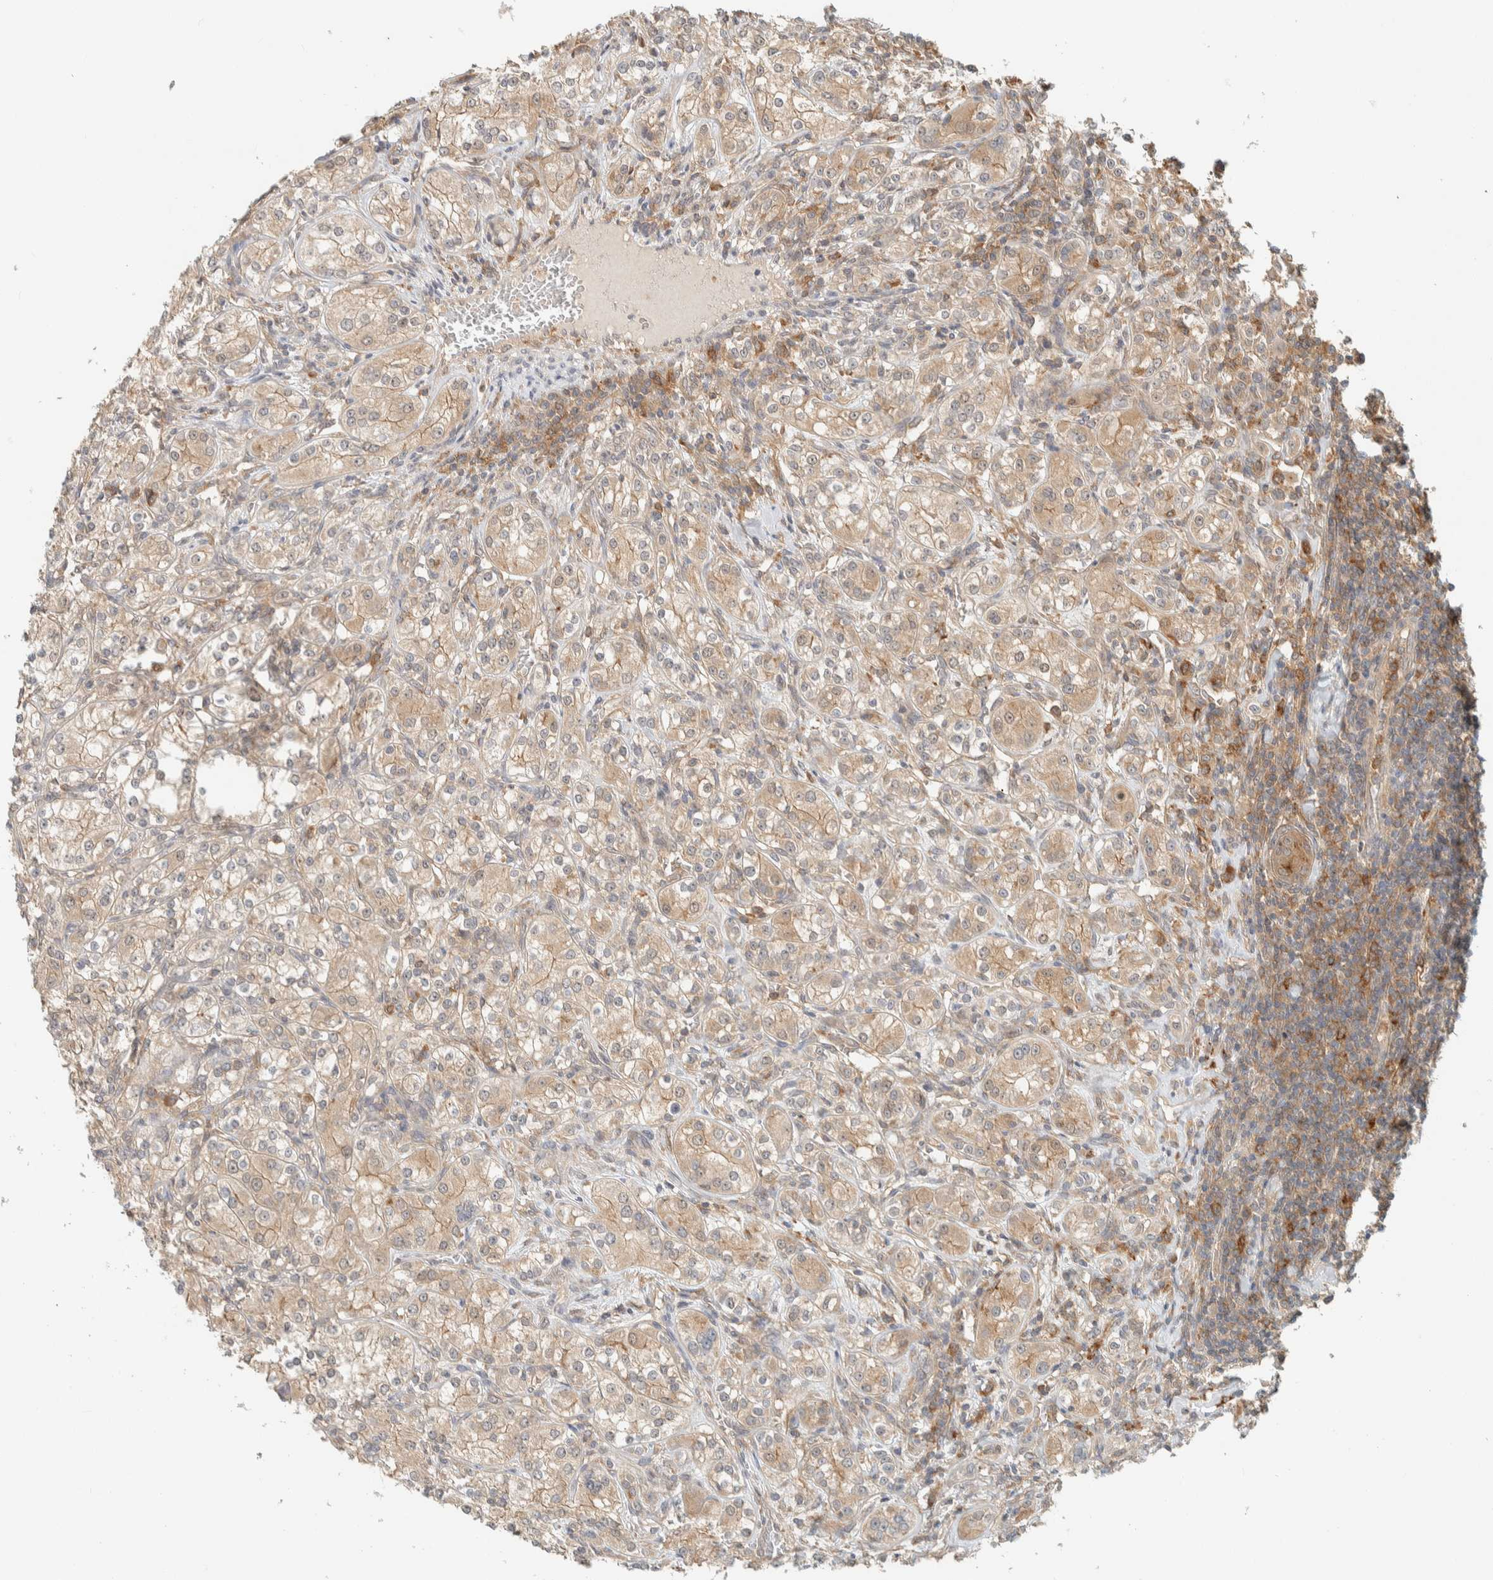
{"staining": {"intensity": "moderate", "quantity": "25%-75%", "location": "cytoplasmic/membranous"}, "tissue": "renal cancer", "cell_type": "Tumor cells", "image_type": "cancer", "snomed": [{"axis": "morphology", "description": "Adenocarcinoma, NOS"}, {"axis": "topography", "description": "Kidney"}], "caption": "The image demonstrates staining of renal cancer, revealing moderate cytoplasmic/membranous protein positivity (brown color) within tumor cells.", "gene": "RAB11FIP1", "patient": {"sex": "male", "age": 77}}